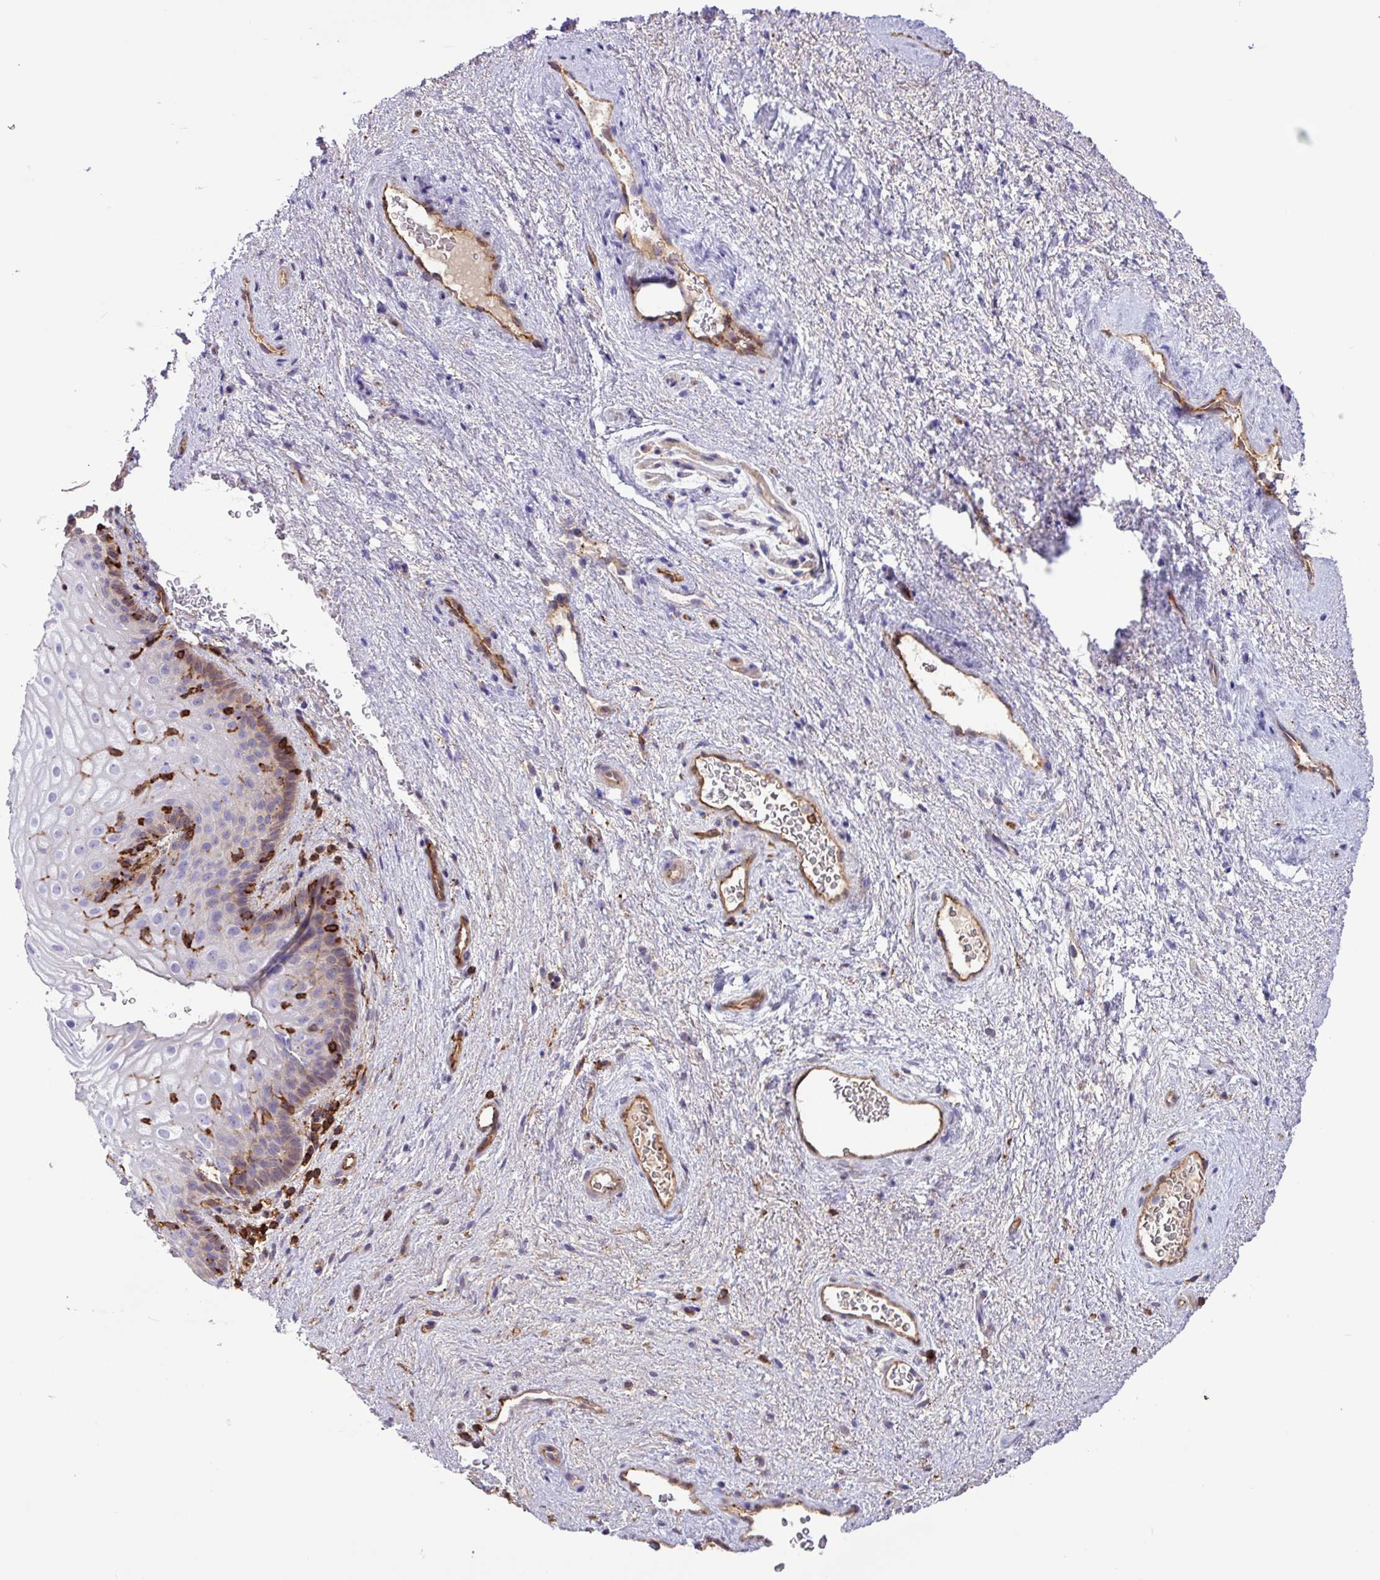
{"staining": {"intensity": "weak", "quantity": "<25%", "location": "cytoplasmic/membranous"}, "tissue": "vagina", "cell_type": "Squamous epithelial cells", "image_type": "normal", "snomed": [{"axis": "morphology", "description": "Normal tissue, NOS"}, {"axis": "topography", "description": "Vagina"}], "caption": "Squamous epithelial cells show no significant expression in normal vagina.", "gene": "PPP1R18", "patient": {"sex": "female", "age": 47}}